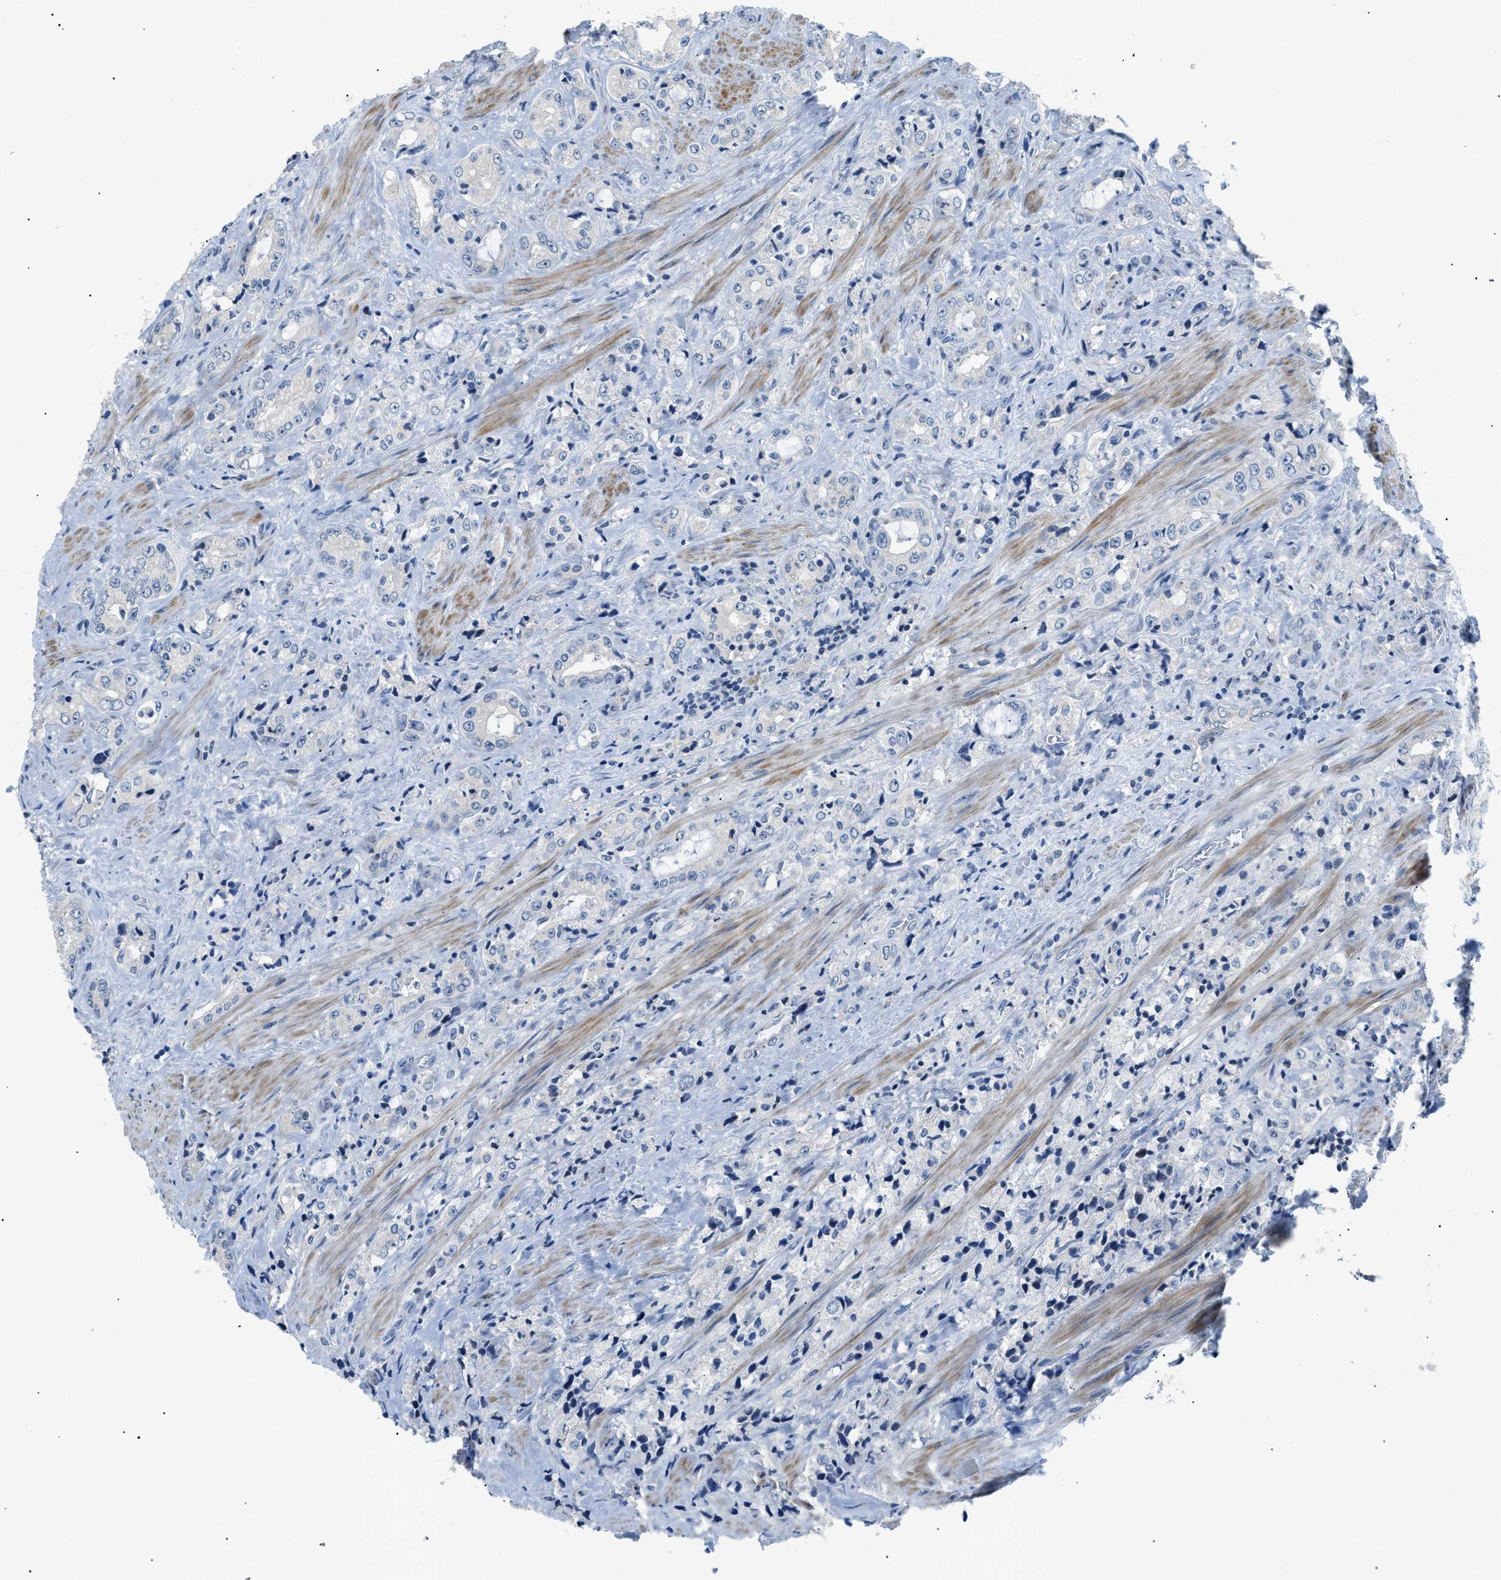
{"staining": {"intensity": "negative", "quantity": "none", "location": "none"}, "tissue": "prostate cancer", "cell_type": "Tumor cells", "image_type": "cancer", "snomed": [{"axis": "morphology", "description": "Adenocarcinoma, High grade"}, {"axis": "topography", "description": "Prostate"}], "caption": "A micrograph of human adenocarcinoma (high-grade) (prostate) is negative for staining in tumor cells.", "gene": "FDCSP", "patient": {"sex": "male", "age": 61}}